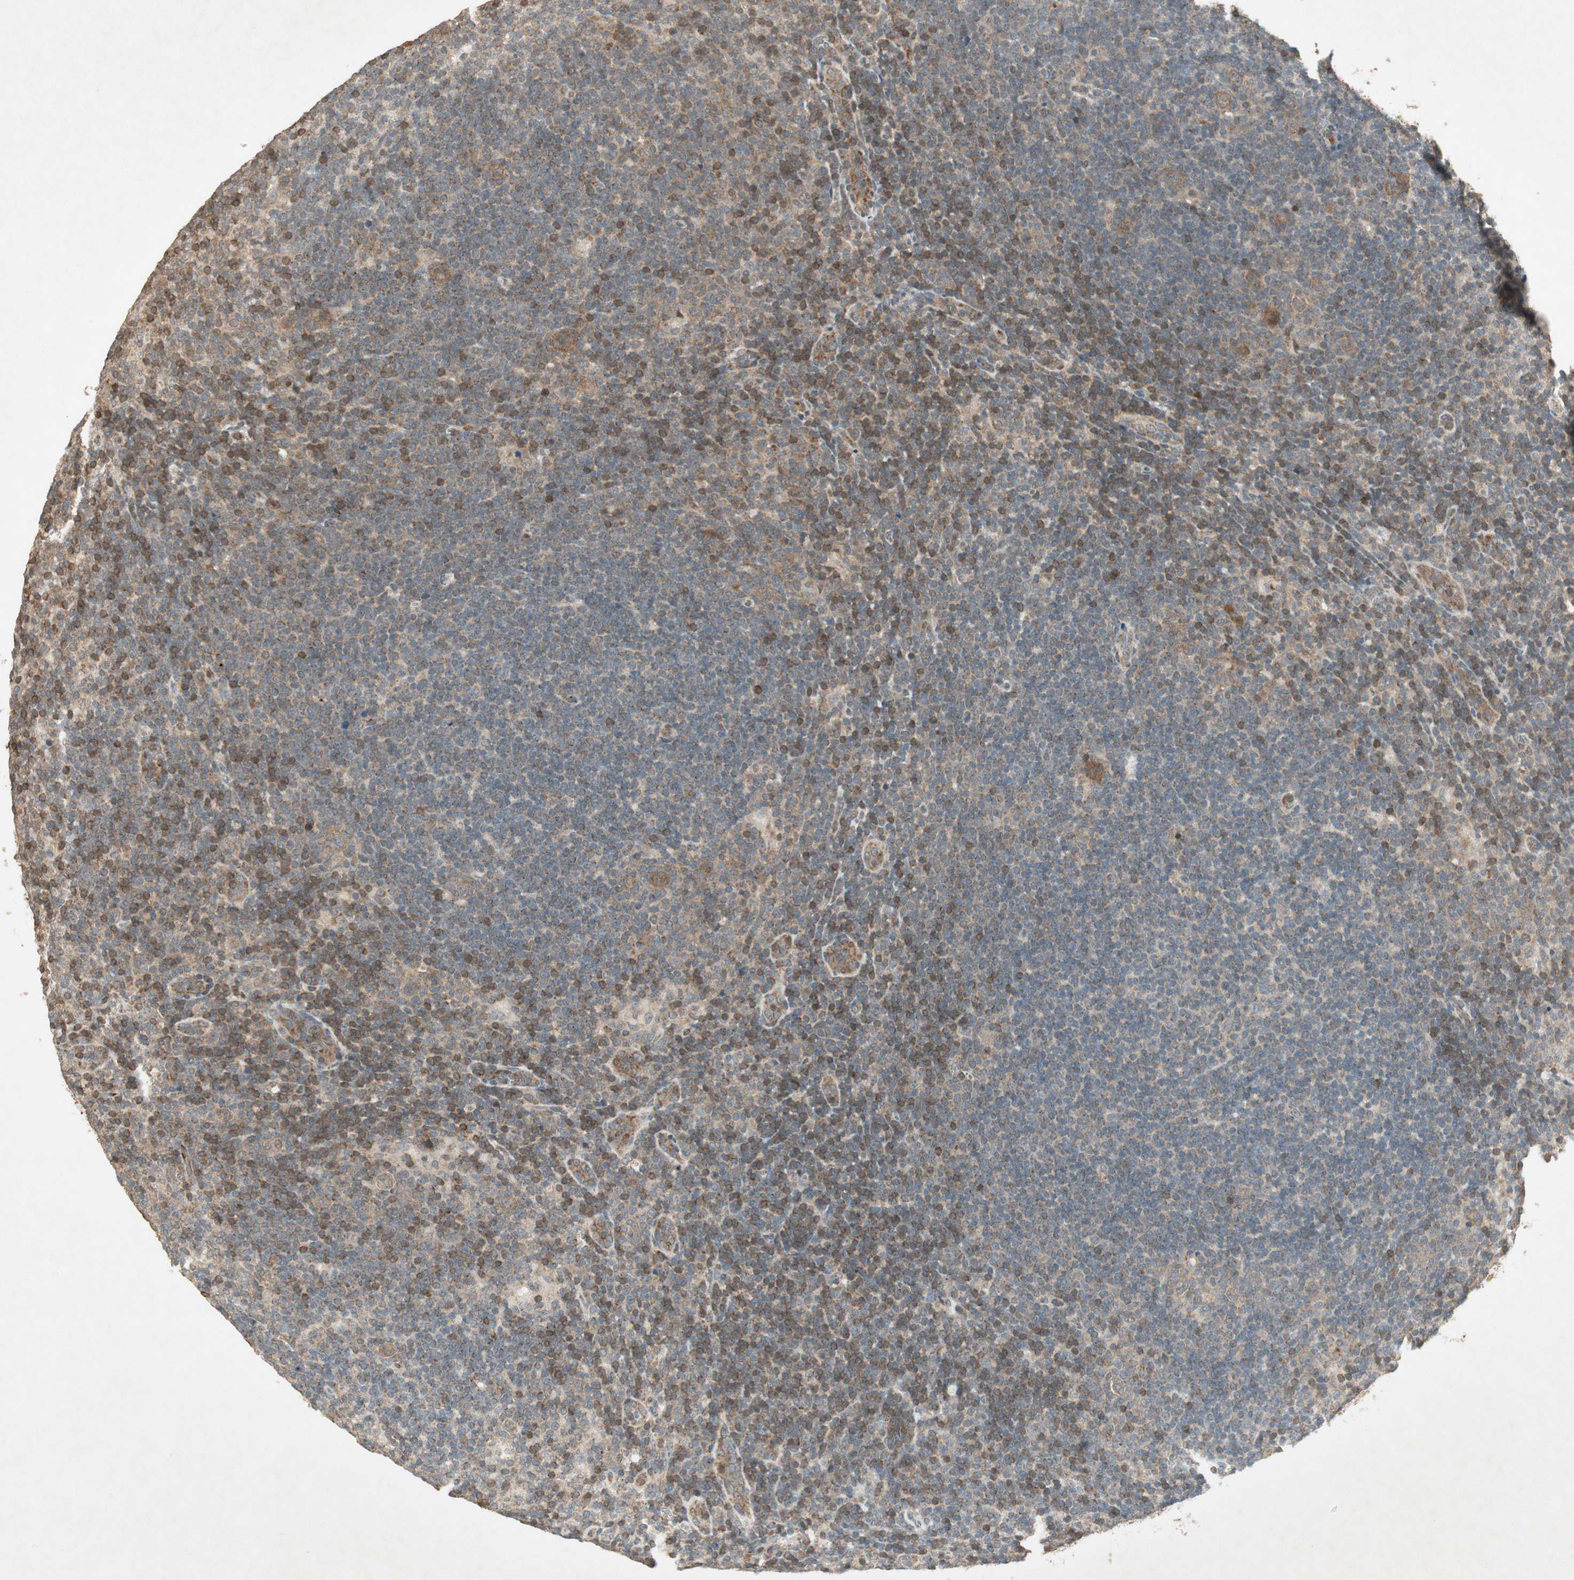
{"staining": {"intensity": "moderate", "quantity": ">75%", "location": "cytoplasmic/membranous"}, "tissue": "lymphoma", "cell_type": "Tumor cells", "image_type": "cancer", "snomed": [{"axis": "morphology", "description": "Hodgkin's disease, NOS"}, {"axis": "topography", "description": "Lymph node"}], "caption": "This is an image of IHC staining of lymphoma, which shows moderate expression in the cytoplasmic/membranous of tumor cells.", "gene": "USP2", "patient": {"sex": "female", "age": 57}}